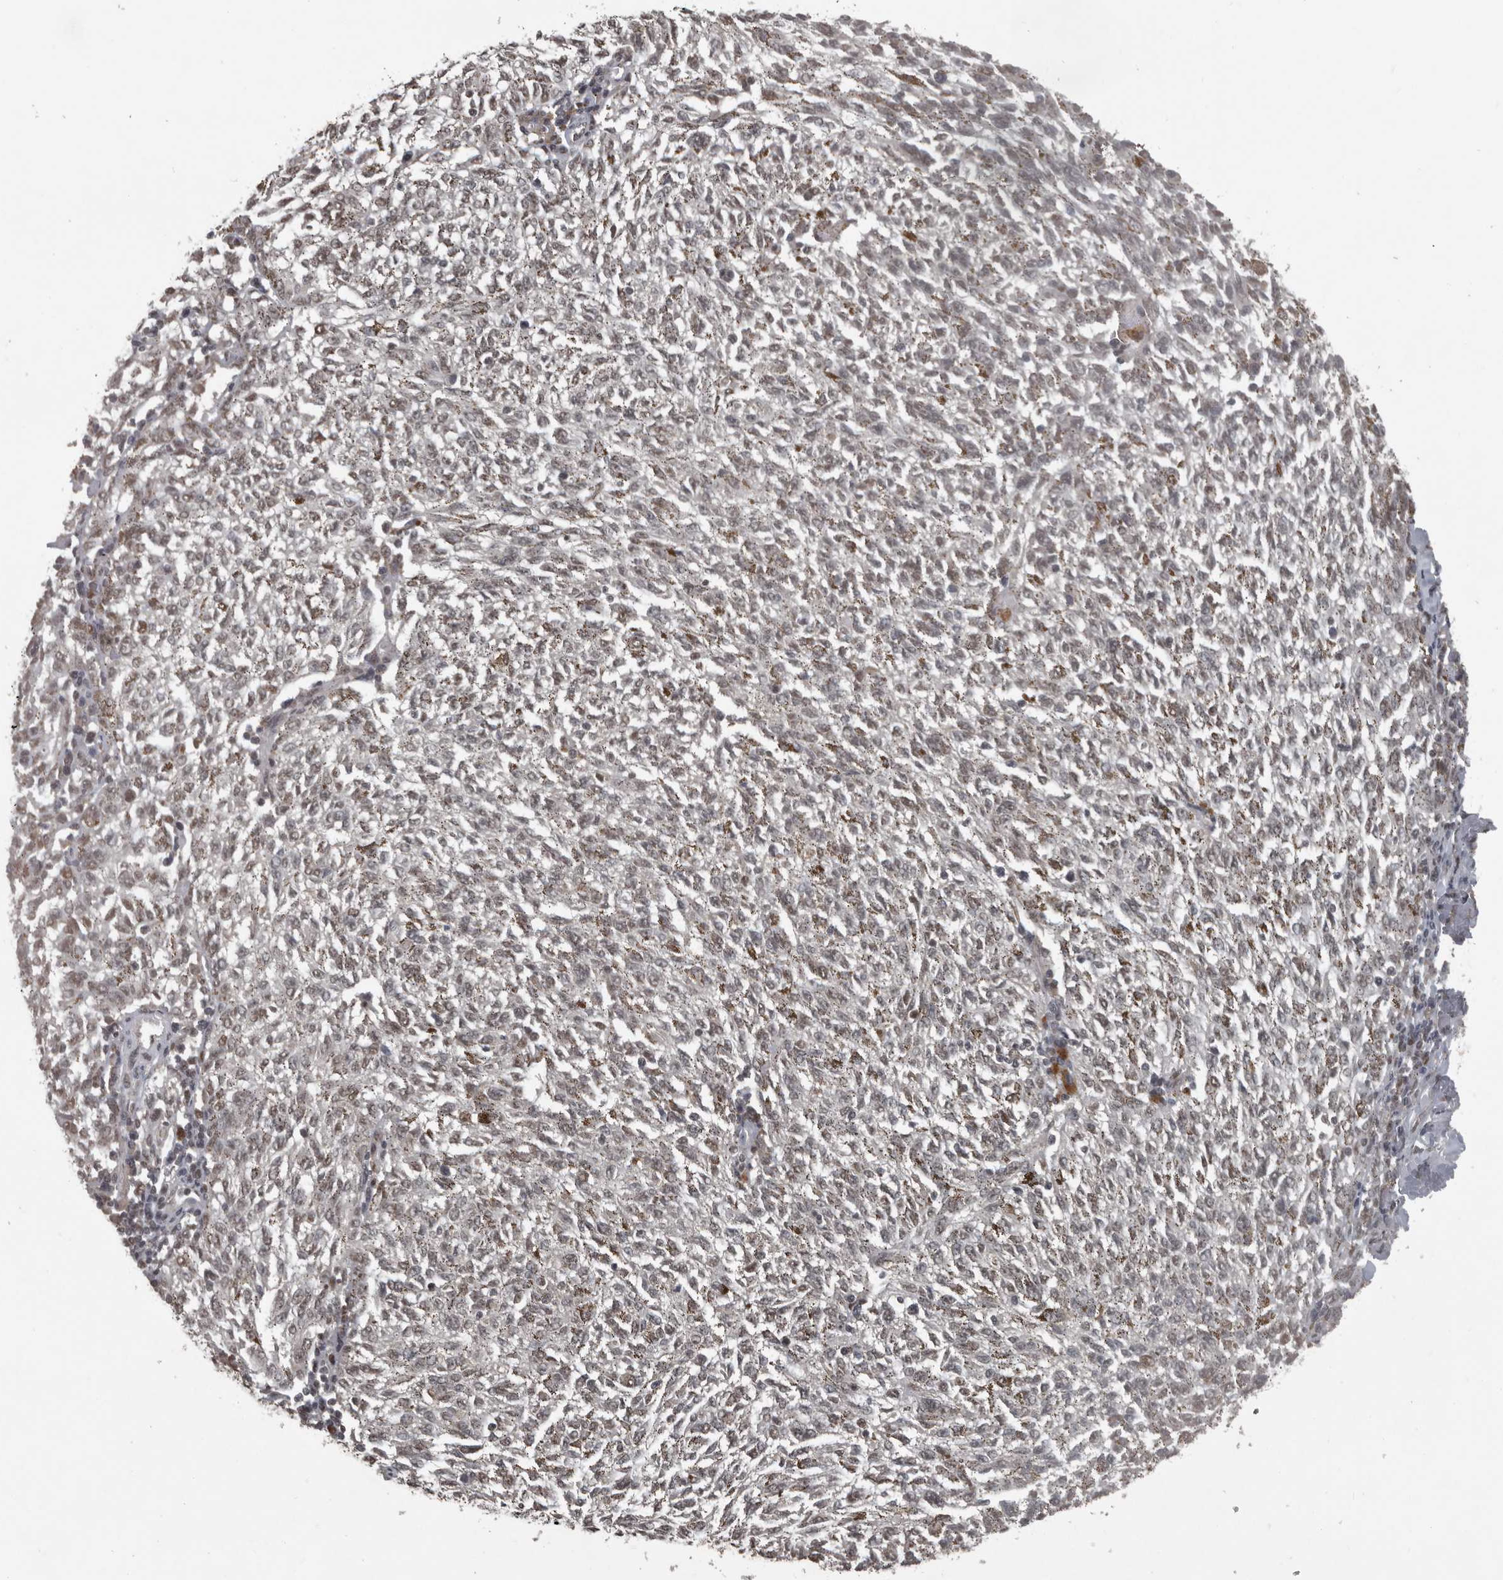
{"staining": {"intensity": "weak", "quantity": ">75%", "location": "nuclear"}, "tissue": "melanoma", "cell_type": "Tumor cells", "image_type": "cancer", "snomed": [{"axis": "morphology", "description": "Malignant melanoma, NOS"}, {"axis": "topography", "description": "Skin"}], "caption": "Malignant melanoma stained for a protein demonstrates weak nuclear positivity in tumor cells. The protein of interest is stained brown, and the nuclei are stained in blue (DAB (3,3'-diaminobenzidine) IHC with brightfield microscopy, high magnification).", "gene": "CHD1L", "patient": {"sex": "female", "age": 72}}